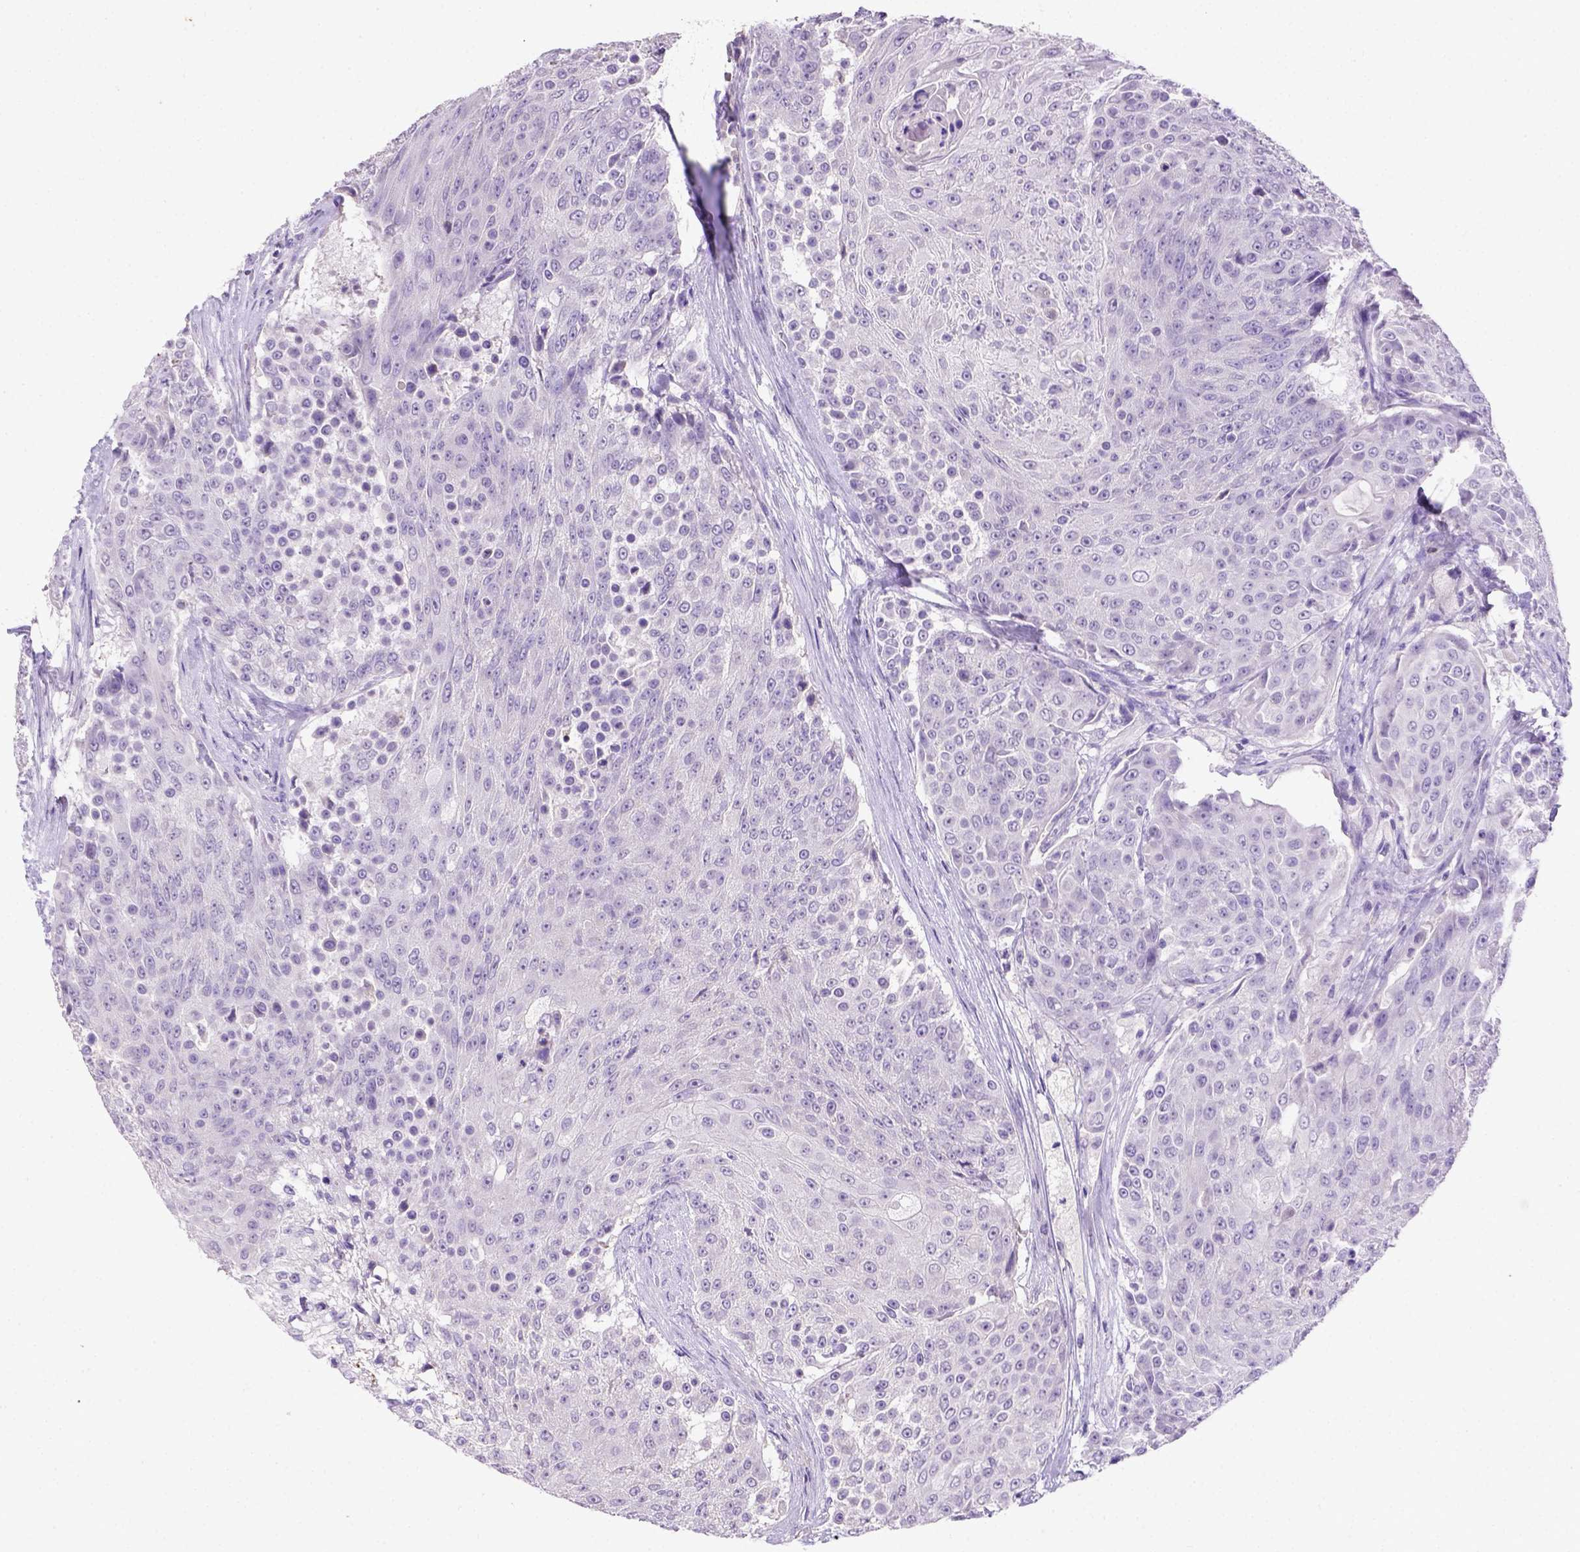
{"staining": {"intensity": "negative", "quantity": "none", "location": "none"}, "tissue": "urothelial cancer", "cell_type": "Tumor cells", "image_type": "cancer", "snomed": [{"axis": "morphology", "description": "Urothelial carcinoma, High grade"}, {"axis": "topography", "description": "Urinary bladder"}], "caption": "High-grade urothelial carcinoma was stained to show a protein in brown. There is no significant positivity in tumor cells.", "gene": "B3GAT1", "patient": {"sex": "female", "age": 63}}